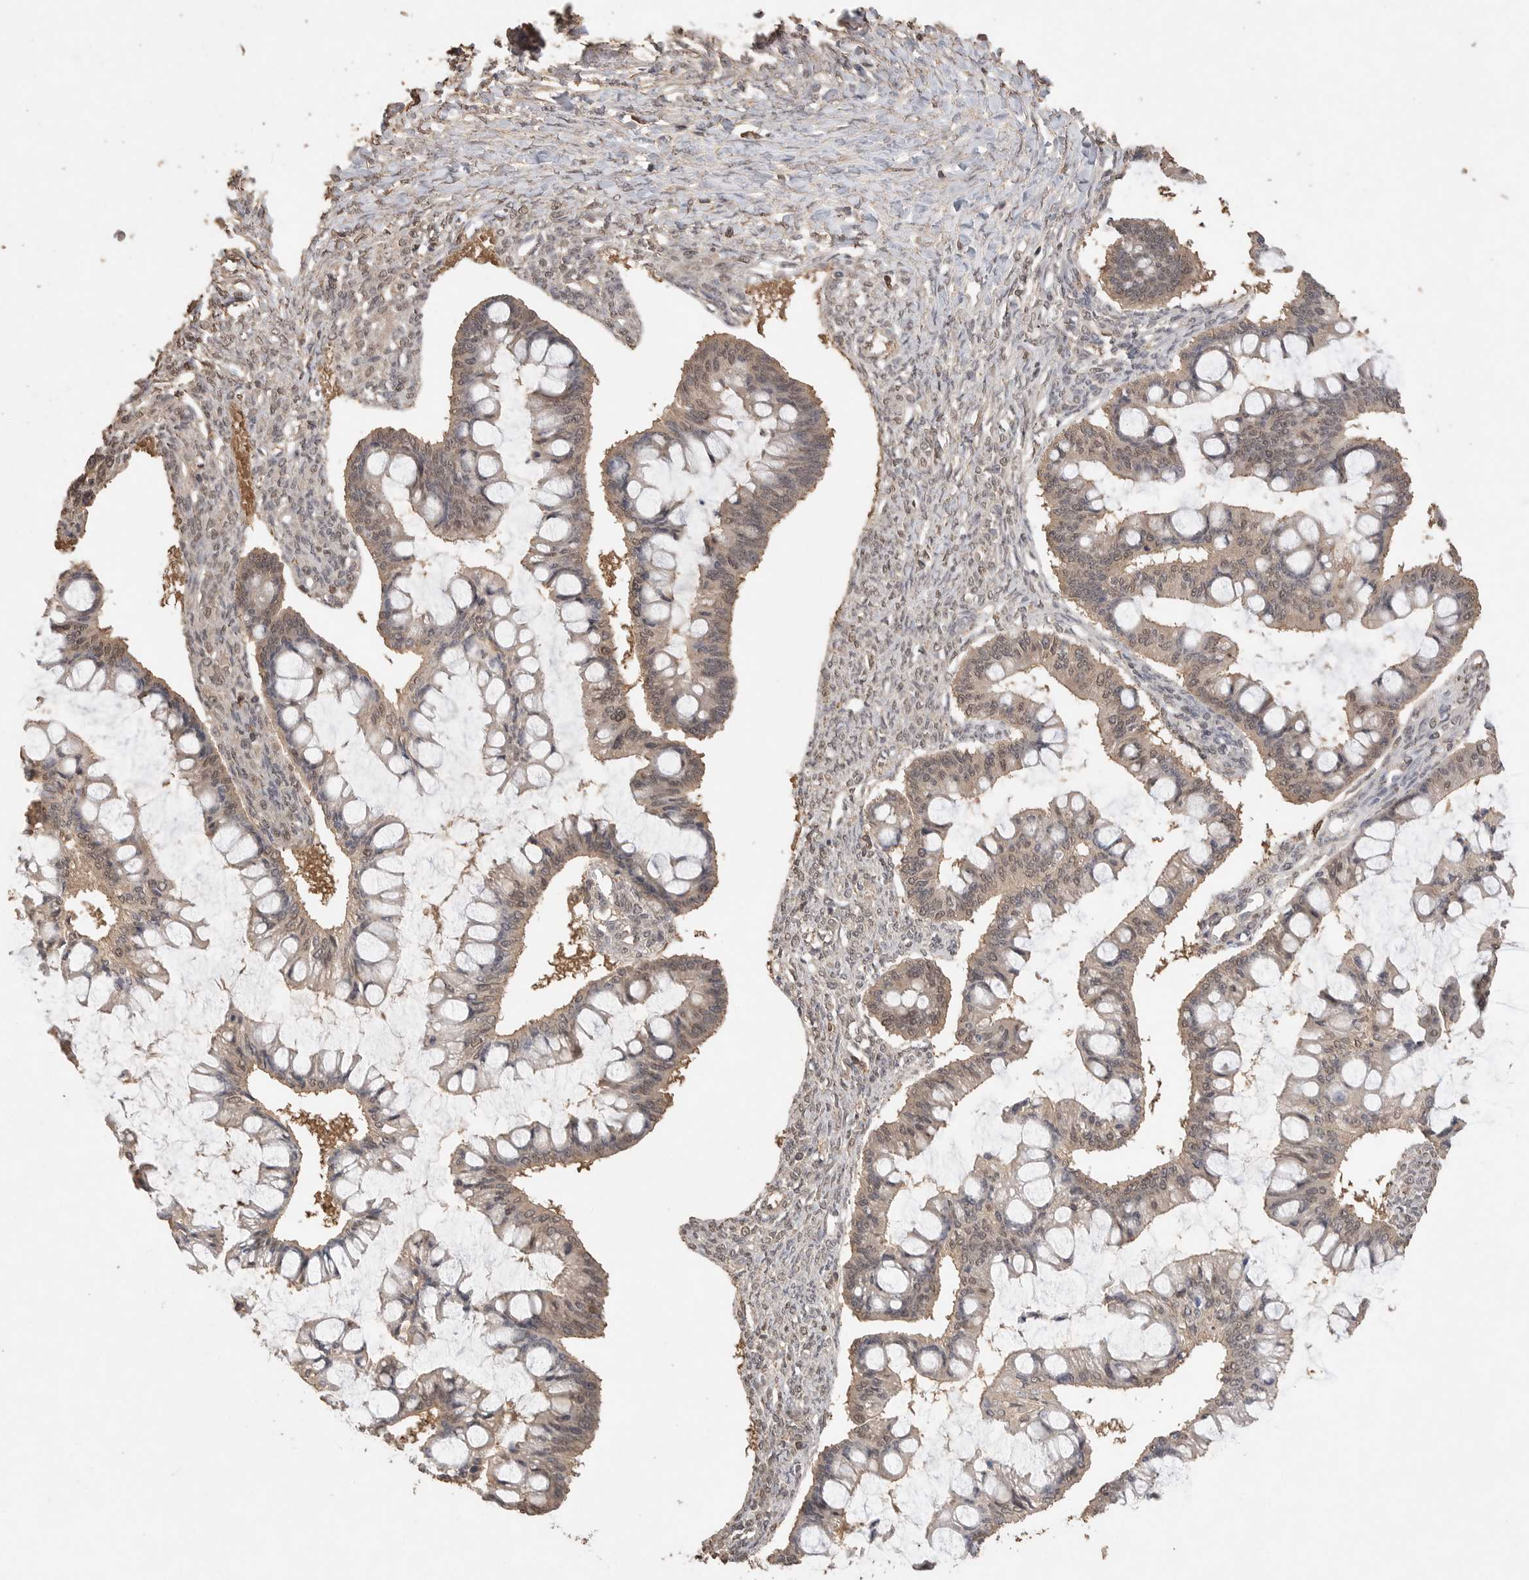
{"staining": {"intensity": "moderate", "quantity": ">75%", "location": "cytoplasmic/membranous,nuclear"}, "tissue": "ovarian cancer", "cell_type": "Tumor cells", "image_type": "cancer", "snomed": [{"axis": "morphology", "description": "Cystadenocarcinoma, mucinous, NOS"}, {"axis": "topography", "description": "Ovary"}], "caption": "Brown immunohistochemical staining in human ovarian mucinous cystadenocarcinoma displays moderate cytoplasmic/membranous and nuclear positivity in about >75% of tumor cells. The staining is performed using DAB brown chromogen to label protein expression. The nuclei are counter-stained blue using hematoxylin.", "gene": "MAP2K1", "patient": {"sex": "female", "age": 73}}